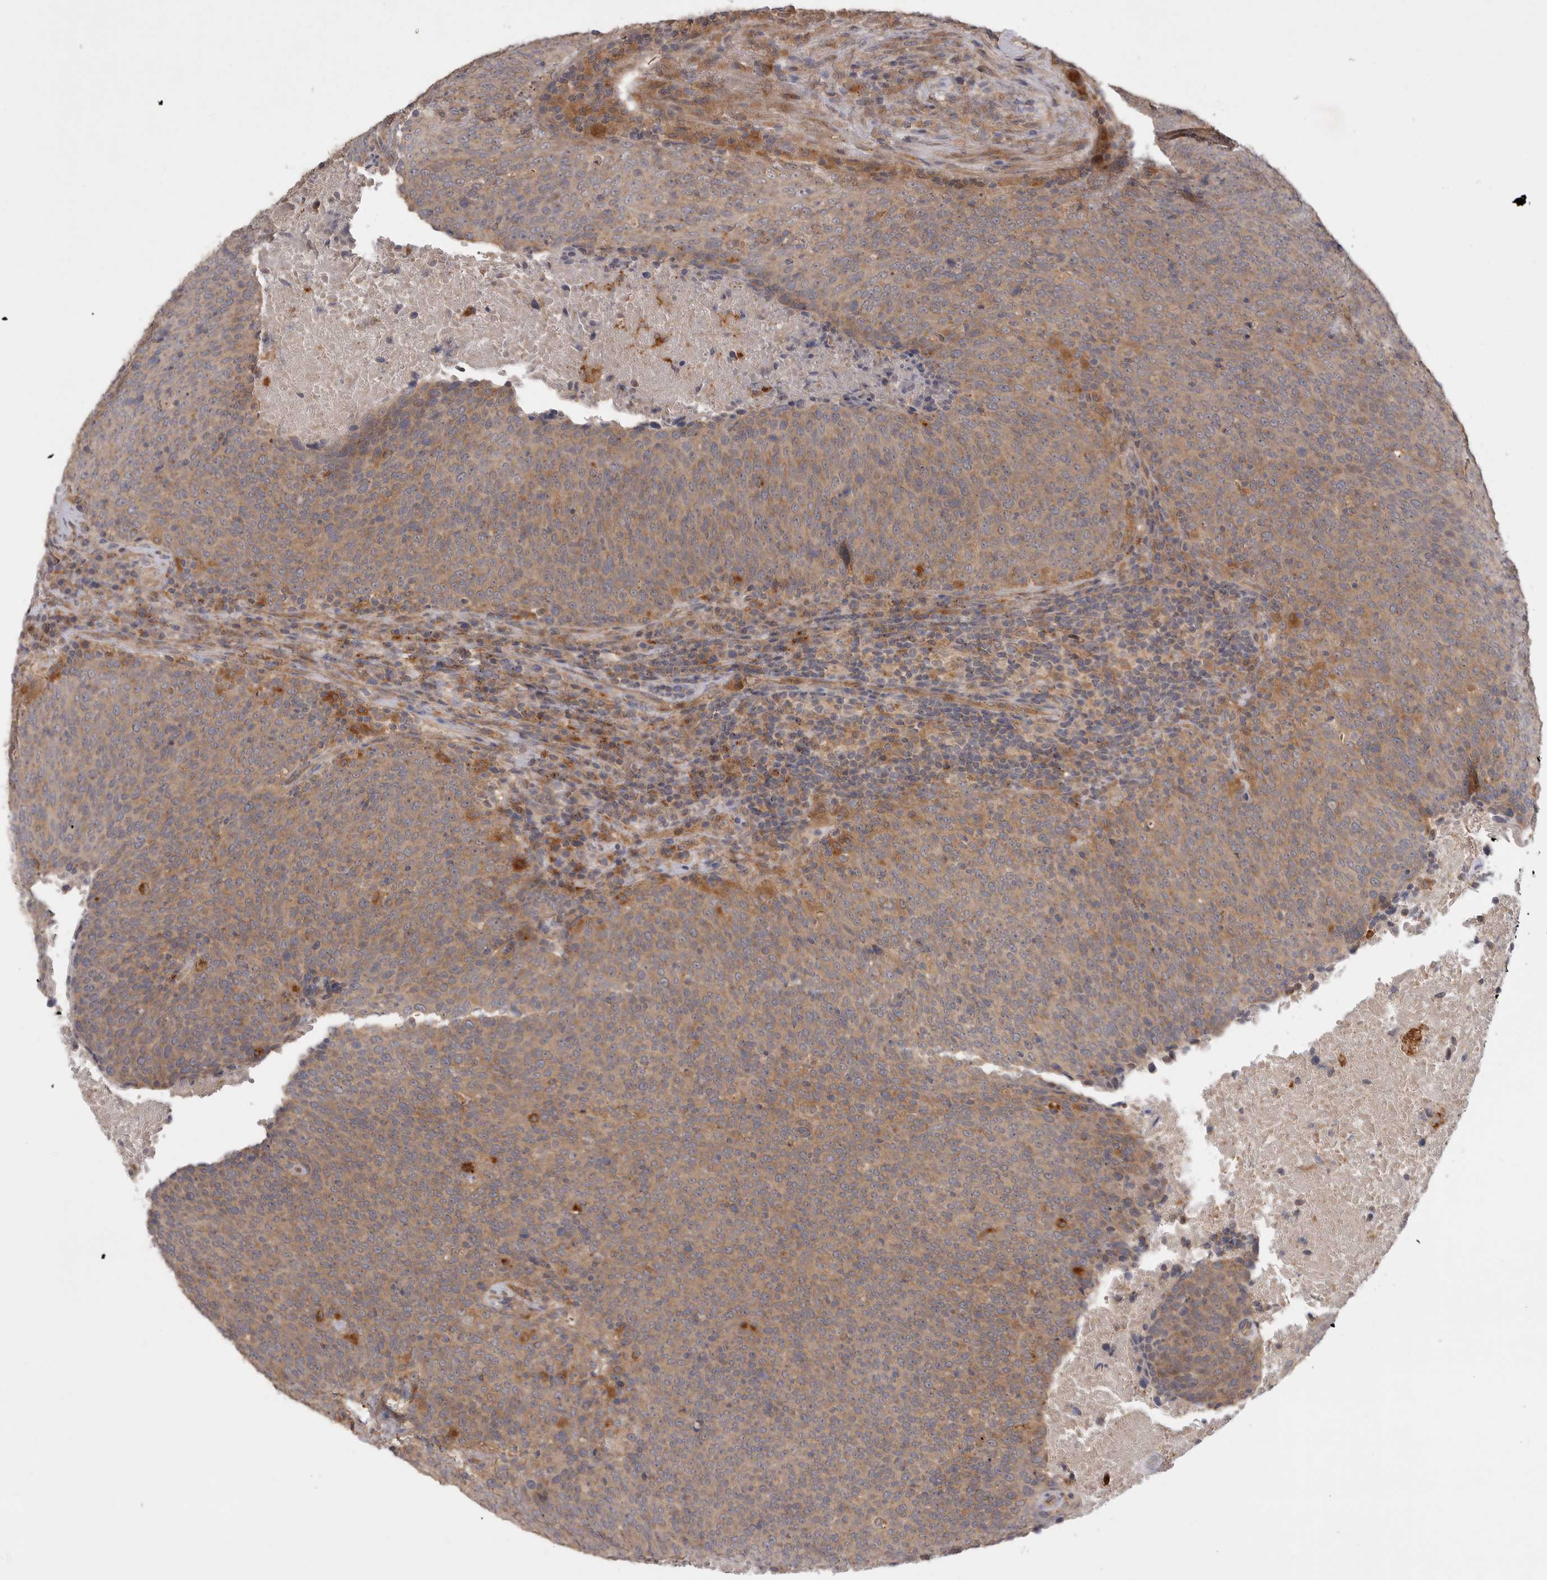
{"staining": {"intensity": "moderate", "quantity": ">75%", "location": "cytoplasmic/membranous"}, "tissue": "head and neck cancer", "cell_type": "Tumor cells", "image_type": "cancer", "snomed": [{"axis": "morphology", "description": "Squamous cell carcinoma, NOS"}, {"axis": "morphology", "description": "Squamous cell carcinoma, metastatic, NOS"}, {"axis": "topography", "description": "Lymph node"}, {"axis": "topography", "description": "Head-Neck"}], "caption": "About >75% of tumor cells in head and neck cancer show moderate cytoplasmic/membranous protein staining as visualized by brown immunohistochemical staining.", "gene": "ZNF232", "patient": {"sex": "male", "age": 62}}